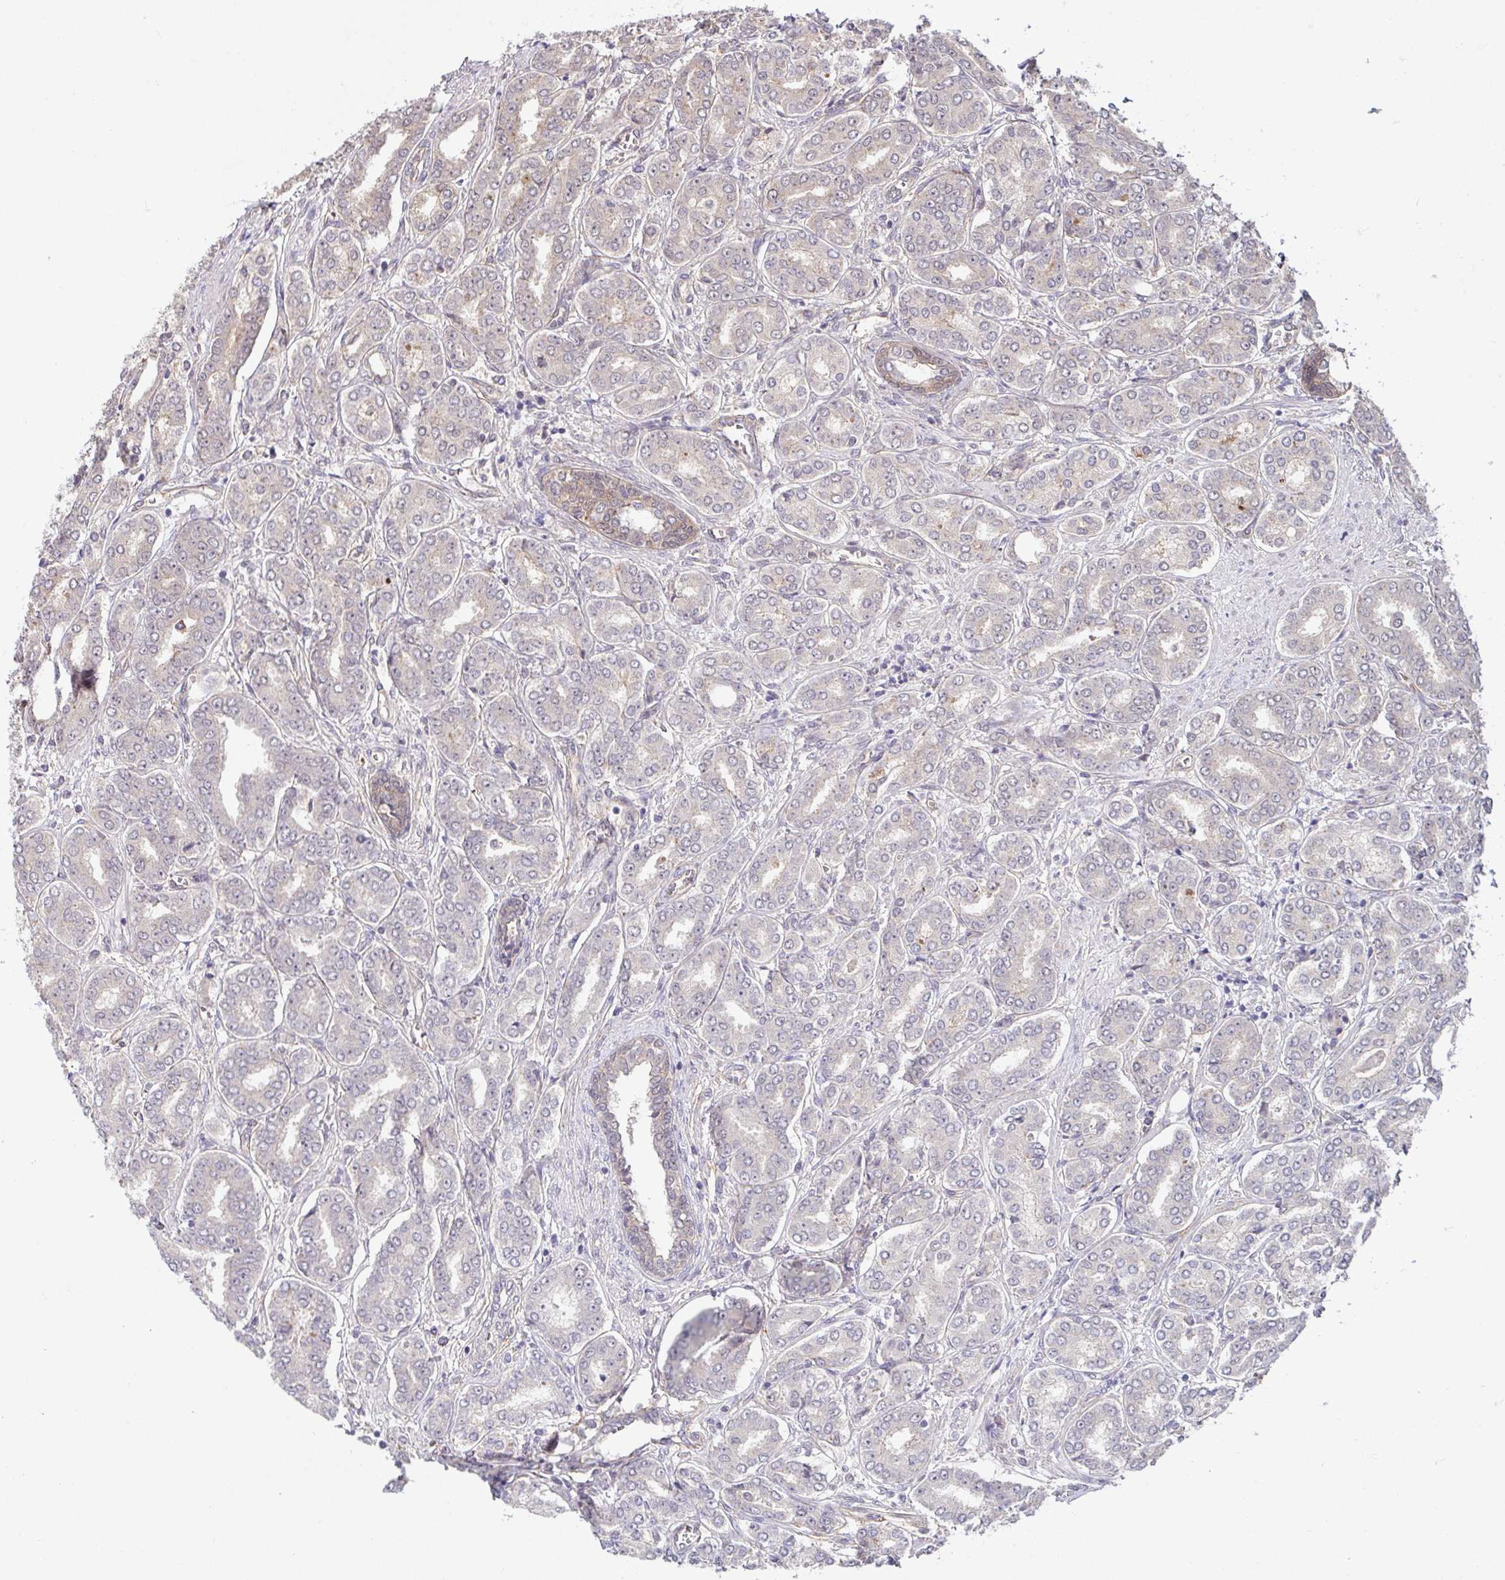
{"staining": {"intensity": "weak", "quantity": "<25%", "location": "cytoplasmic/membranous"}, "tissue": "prostate cancer", "cell_type": "Tumor cells", "image_type": "cancer", "snomed": [{"axis": "morphology", "description": "Adenocarcinoma, High grade"}, {"axis": "topography", "description": "Prostate"}], "caption": "The image reveals no significant positivity in tumor cells of high-grade adenocarcinoma (prostate). Nuclei are stained in blue.", "gene": "STYXL1", "patient": {"sex": "male", "age": 72}}